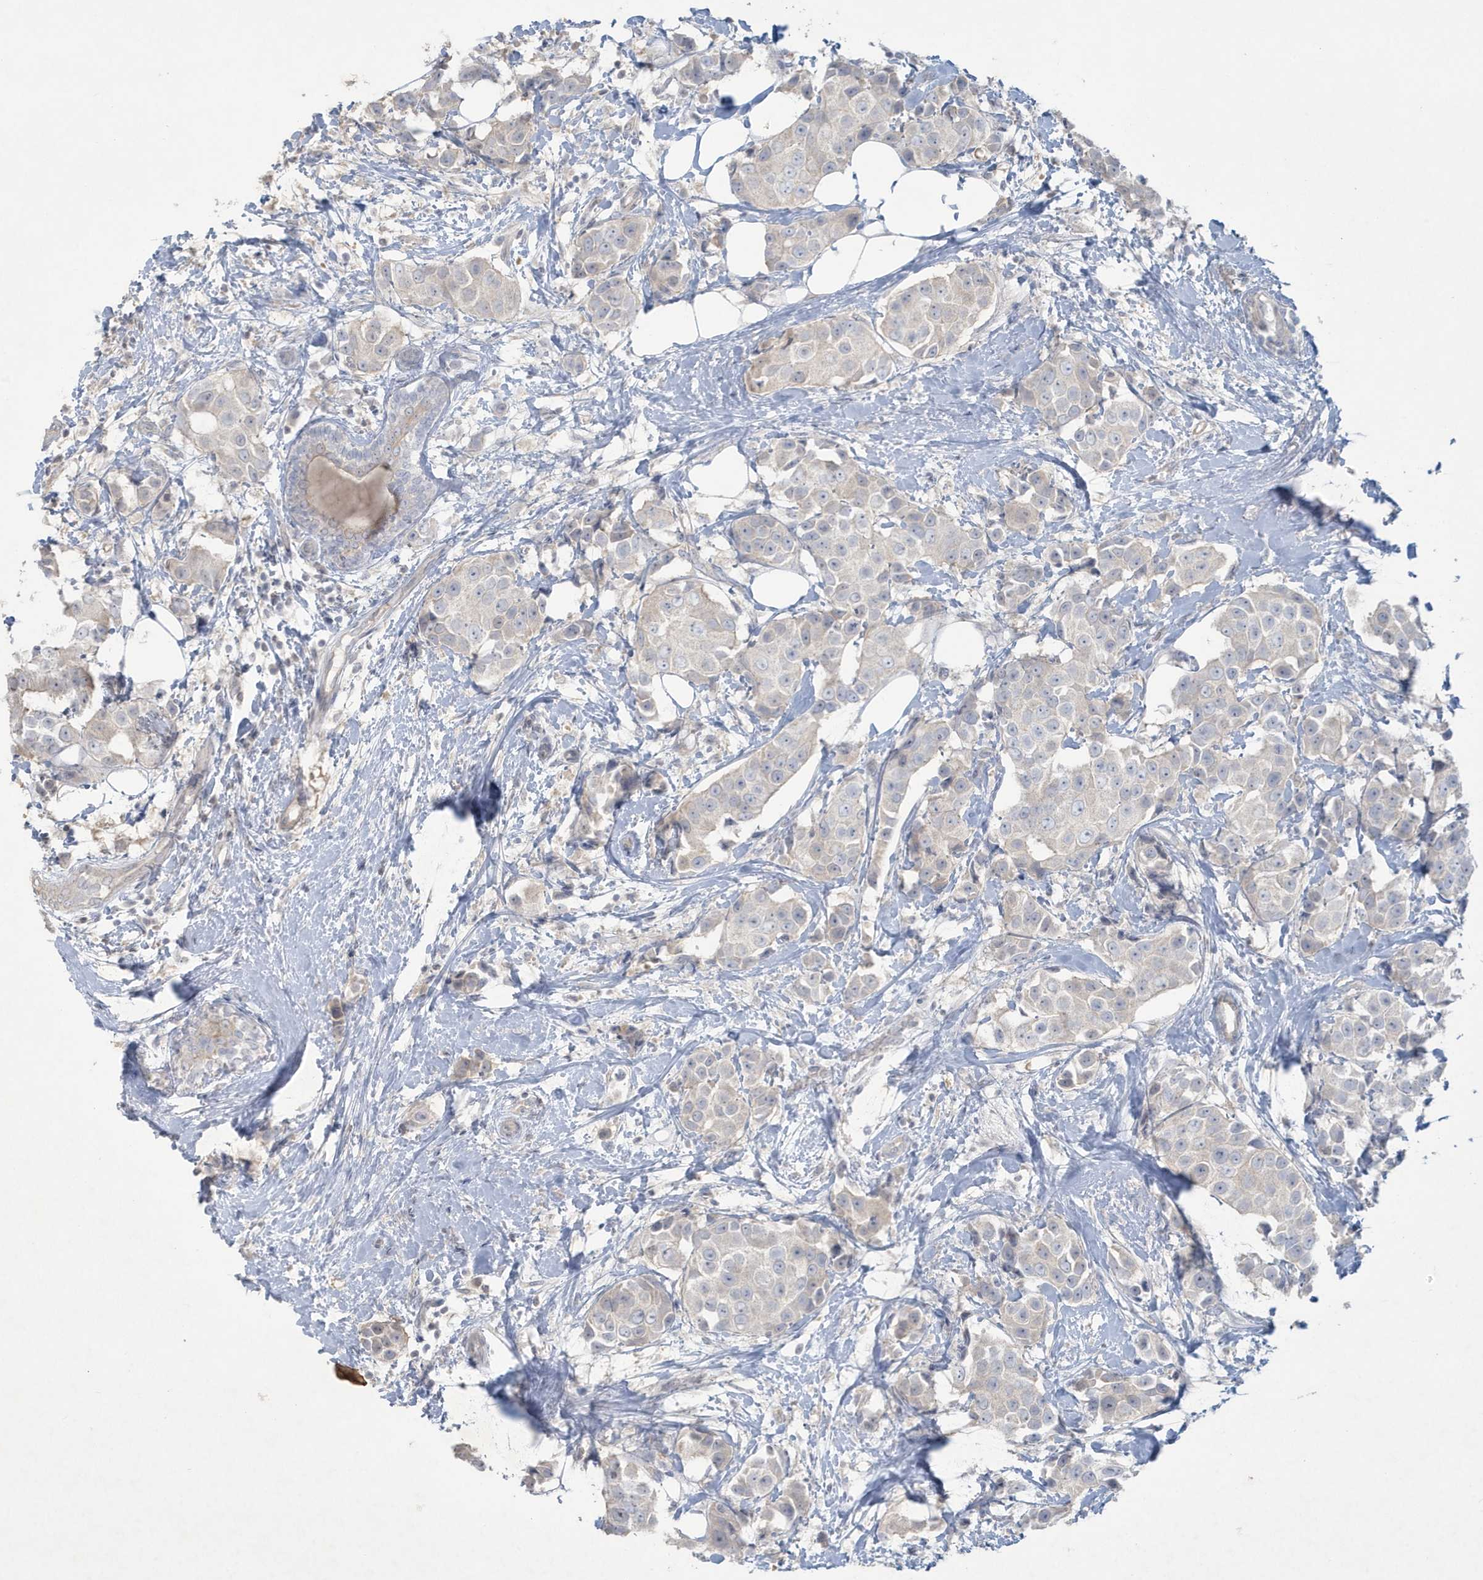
{"staining": {"intensity": "negative", "quantity": "none", "location": "none"}, "tissue": "breast cancer", "cell_type": "Tumor cells", "image_type": "cancer", "snomed": [{"axis": "morphology", "description": "Normal tissue, NOS"}, {"axis": "morphology", "description": "Duct carcinoma"}, {"axis": "topography", "description": "Breast"}], "caption": "An image of human breast intraductal carcinoma is negative for staining in tumor cells.", "gene": "CCDC24", "patient": {"sex": "female", "age": 39}}